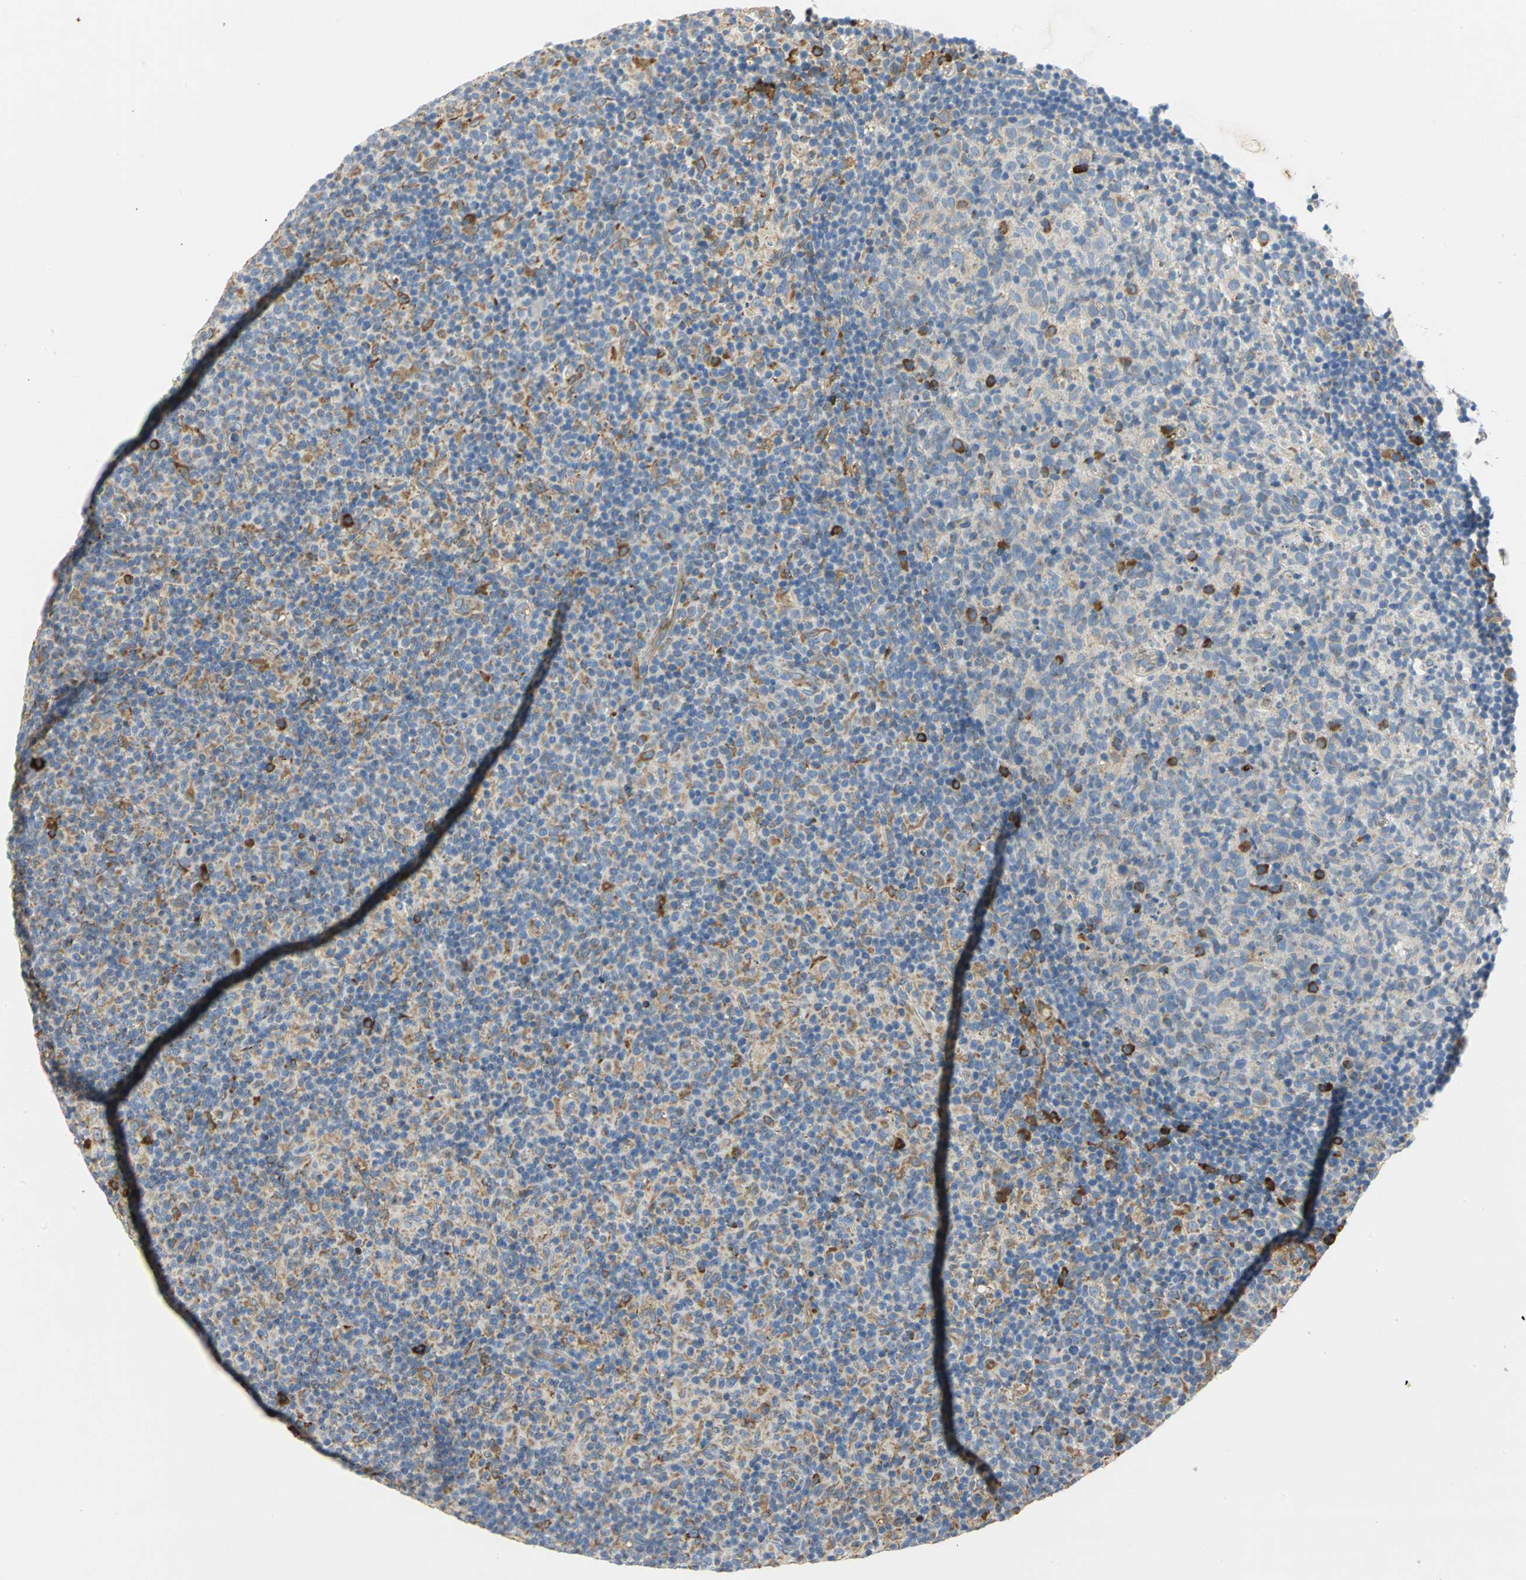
{"staining": {"intensity": "strong", "quantity": "<25%", "location": "cytoplasmic/membranous"}, "tissue": "lymph node", "cell_type": "Germinal center cells", "image_type": "normal", "snomed": [{"axis": "morphology", "description": "Normal tissue, NOS"}, {"axis": "morphology", "description": "Inflammation, NOS"}, {"axis": "topography", "description": "Lymph node"}], "caption": "This photomicrograph displays normal lymph node stained with immunohistochemistry (IHC) to label a protein in brown. The cytoplasmic/membranous of germinal center cells show strong positivity for the protein. Nuclei are counter-stained blue.", "gene": "TULP4", "patient": {"sex": "male", "age": 55}}